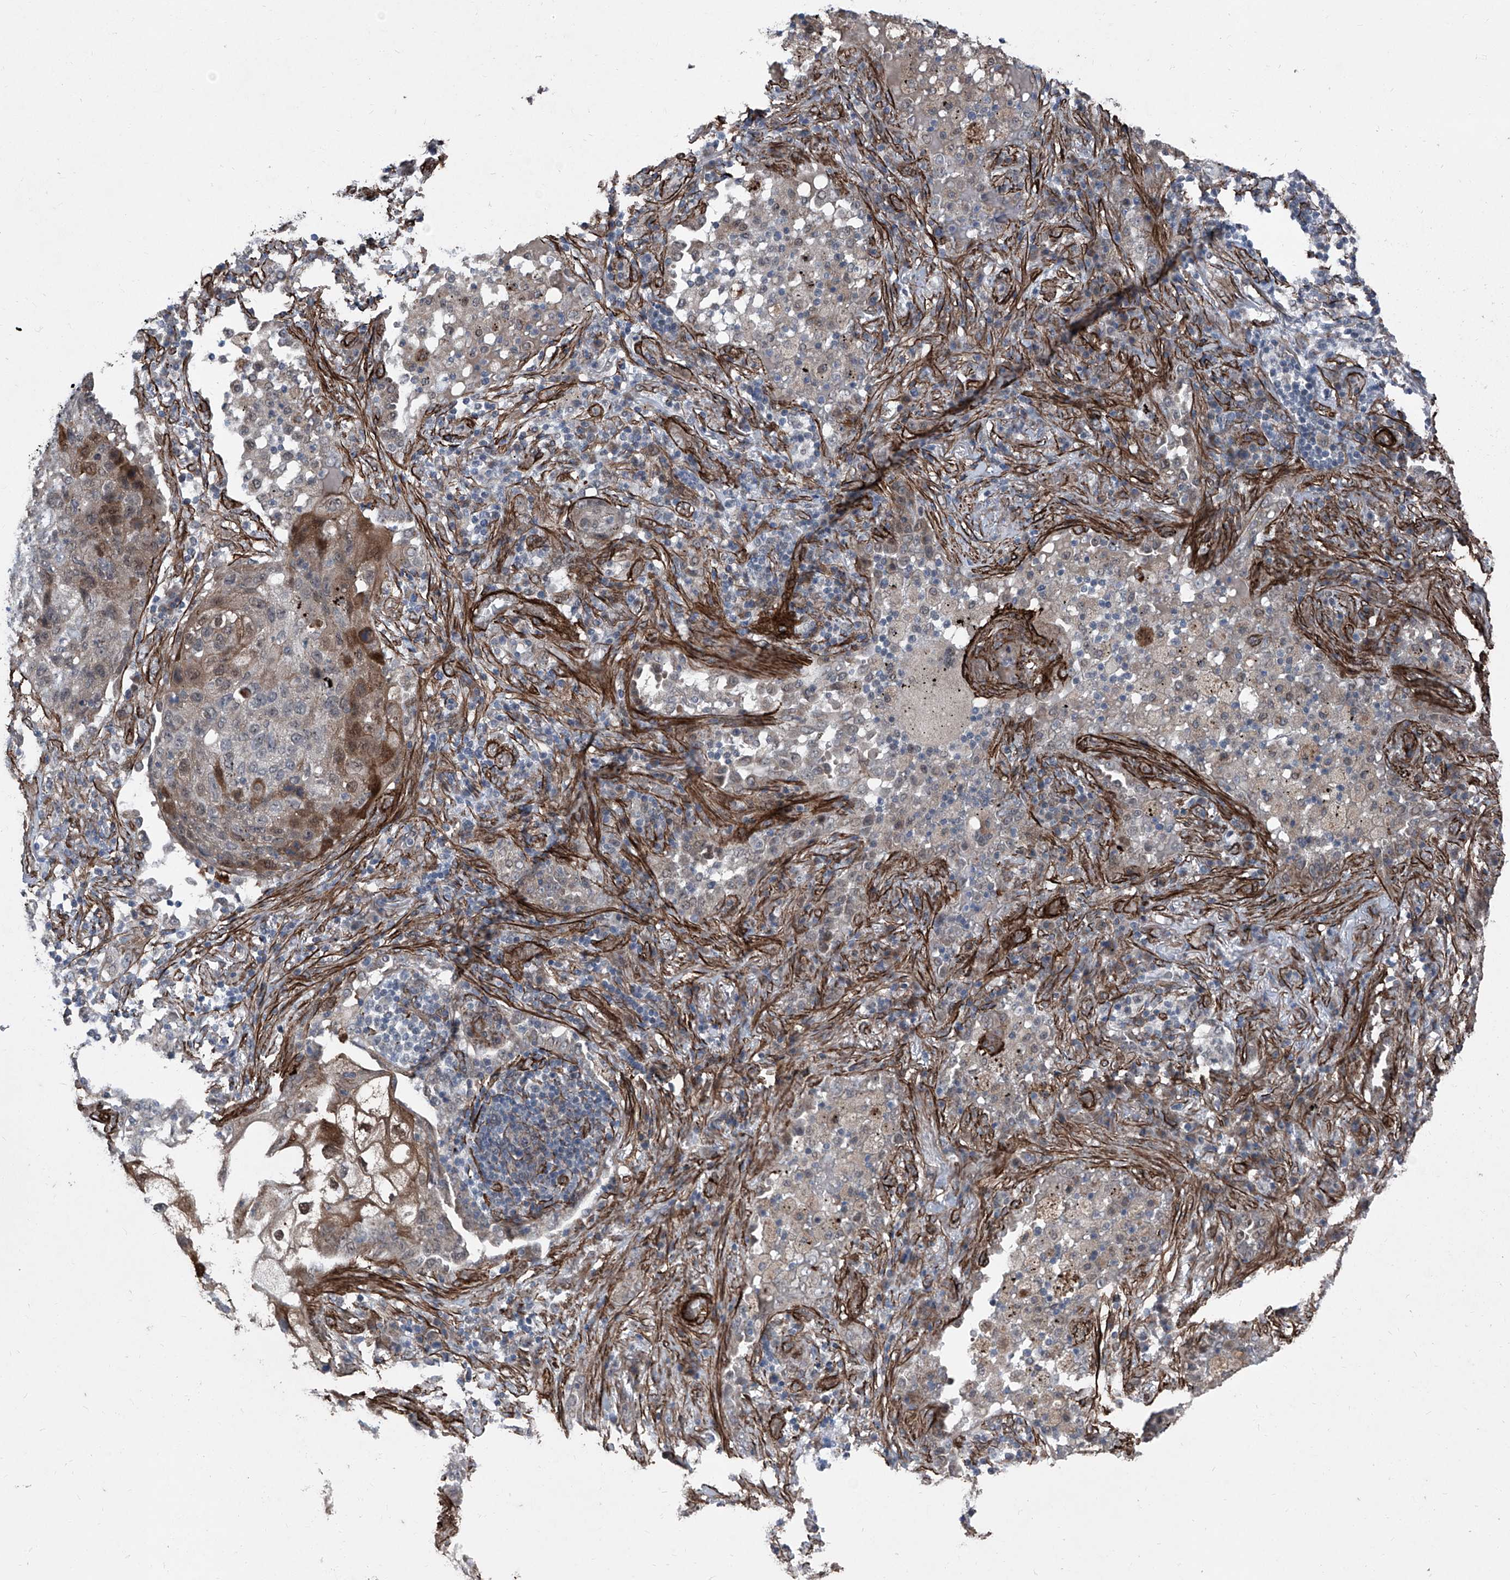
{"staining": {"intensity": "moderate", "quantity": "<25%", "location": "cytoplasmic/membranous,nuclear"}, "tissue": "lung cancer", "cell_type": "Tumor cells", "image_type": "cancer", "snomed": [{"axis": "morphology", "description": "Squamous cell carcinoma, NOS"}, {"axis": "topography", "description": "Lung"}], "caption": "About <25% of tumor cells in squamous cell carcinoma (lung) show moderate cytoplasmic/membranous and nuclear protein expression as visualized by brown immunohistochemical staining.", "gene": "COA7", "patient": {"sex": "female", "age": 63}}